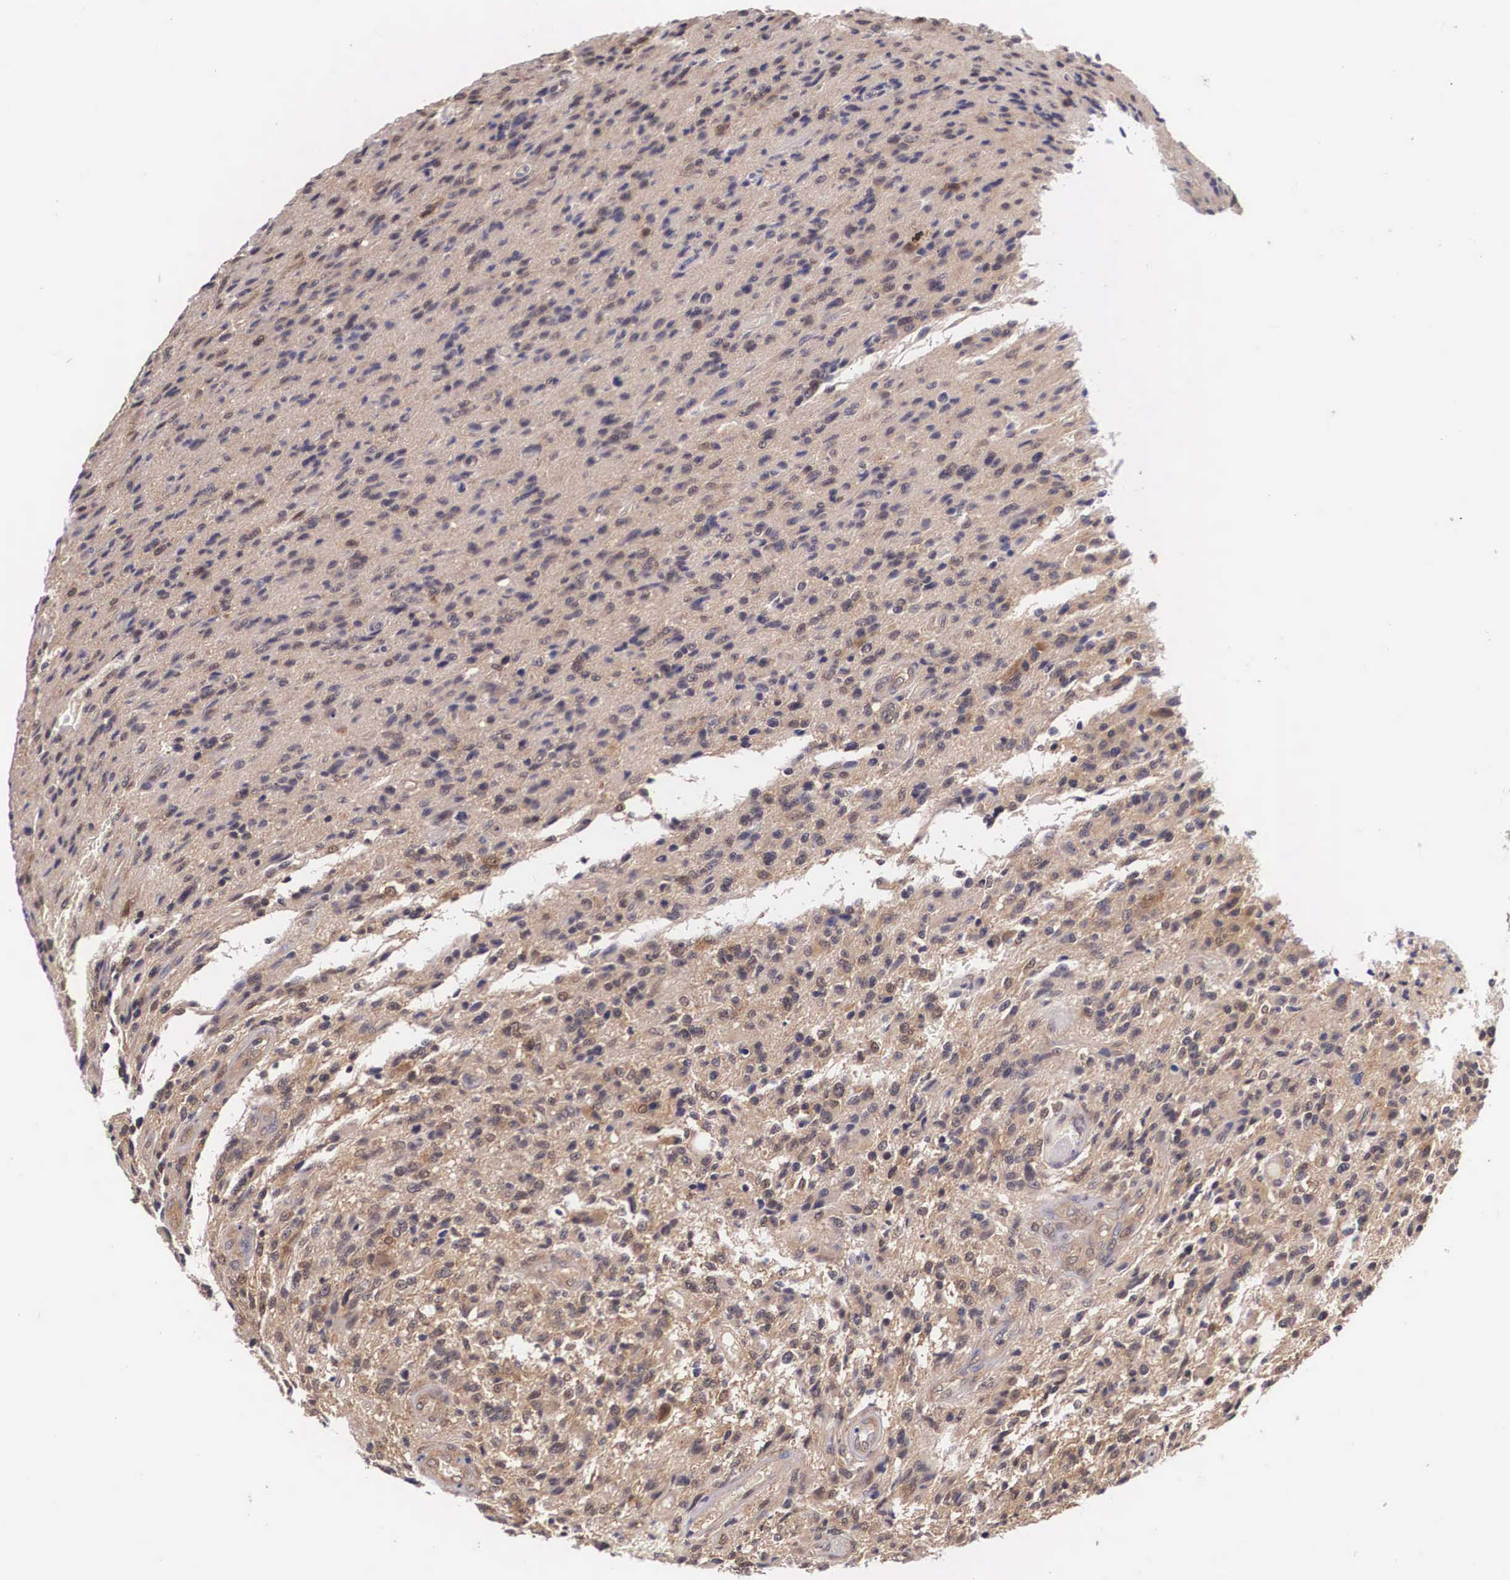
{"staining": {"intensity": "weak", "quantity": "<25%", "location": "cytoplasmic/membranous"}, "tissue": "glioma", "cell_type": "Tumor cells", "image_type": "cancer", "snomed": [{"axis": "morphology", "description": "Glioma, malignant, High grade"}, {"axis": "topography", "description": "Brain"}], "caption": "A photomicrograph of high-grade glioma (malignant) stained for a protein demonstrates no brown staining in tumor cells.", "gene": "IGBP1", "patient": {"sex": "male", "age": 36}}